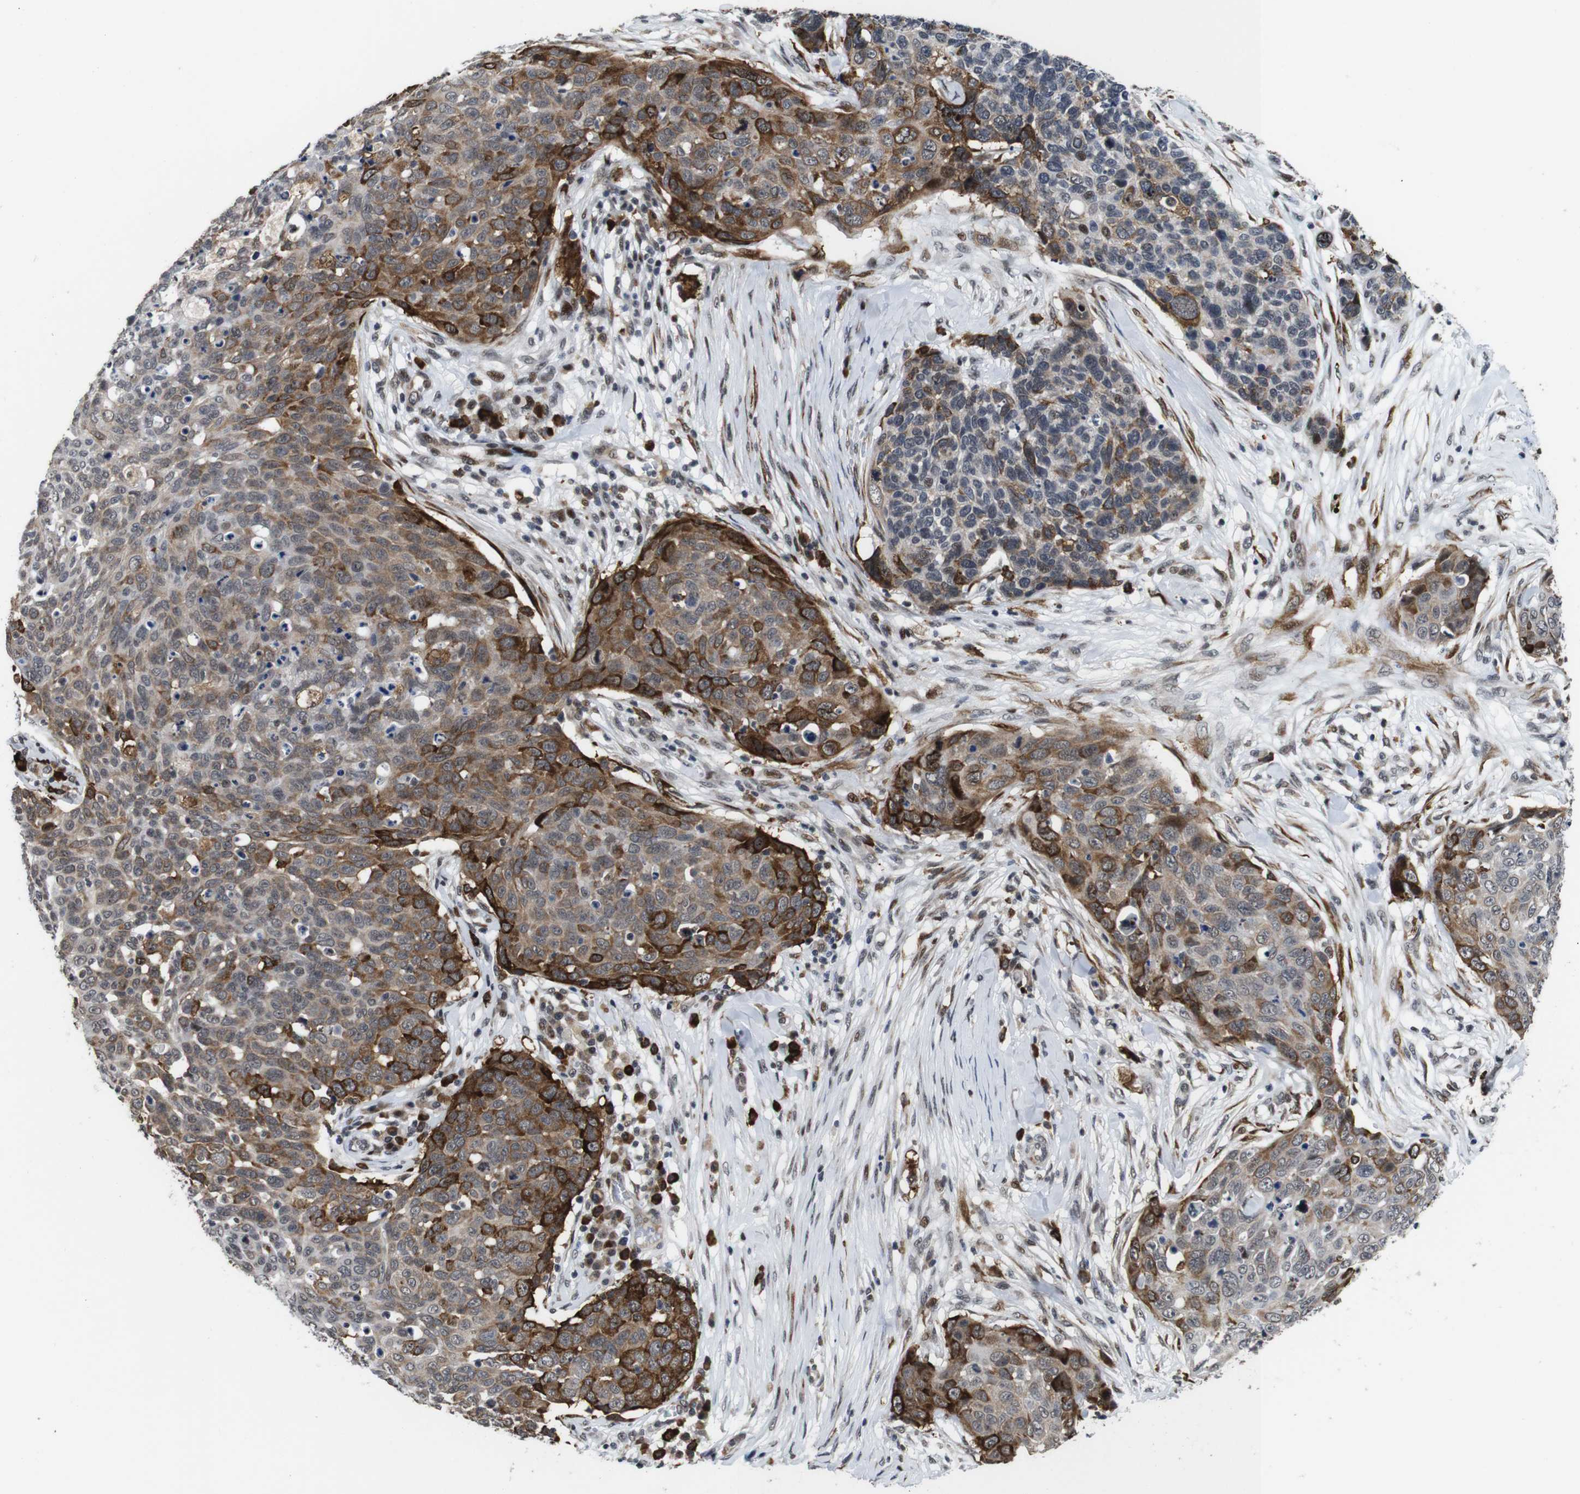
{"staining": {"intensity": "strong", "quantity": "25%-75%", "location": "cytoplasmic/membranous"}, "tissue": "skin cancer", "cell_type": "Tumor cells", "image_type": "cancer", "snomed": [{"axis": "morphology", "description": "Squamous cell carcinoma in situ, NOS"}, {"axis": "morphology", "description": "Squamous cell carcinoma, NOS"}, {"axis": "topography", "description": "Skin"}], "caption": "Protein staining demonstrates strong cytoplasmic/membranous expression in approximately 25%-75% of tumor cells in skin squamous cell carcinoma. (Stains: DAB (3,3'-diaminobenzidine) in brown, nuclei in blue, Microscopy: brightfield microscopy at high magnification).", "gene": "EIF4G1", "patient": {"sex": "male", "age": 93}}